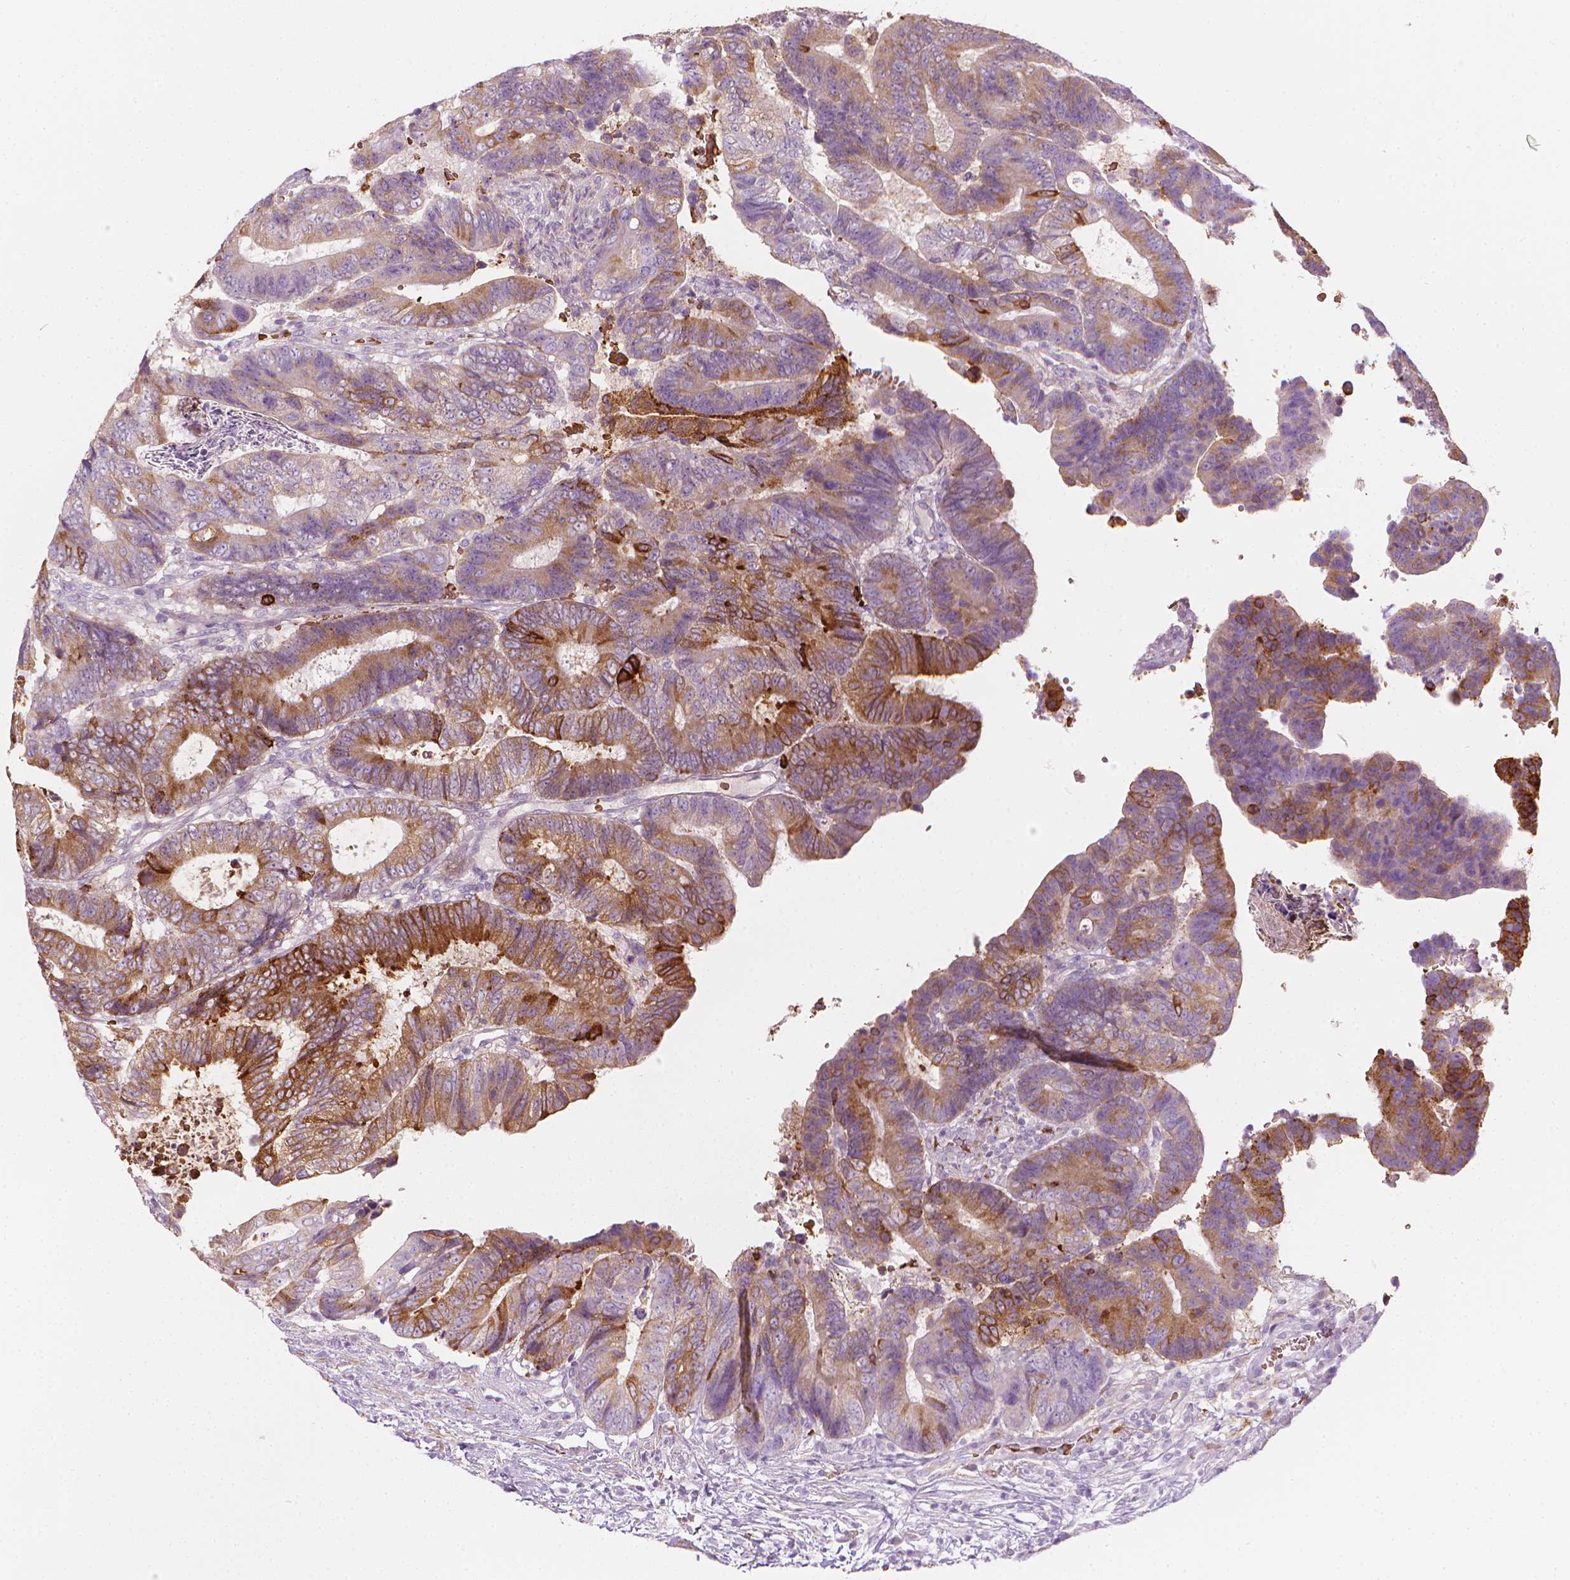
{"staining": {"intensity": "moderate", "quantity": "25%-75%", "location": "cytoplasmic/membranous"}, "tissue": "colorectal cancer", "cell_type": "Tumor cells", "image_type": "cancer", "snomed": [{"axis": "morphology", "description": "Adenocarcinoma, NOS"}, {"axis": "topography", "description": "Colon"}], "caption": "Immunohistochemical staining of human adenocarcinoma (colorectal) shows moderate cytoplasmic/membranous protein staining in approximately 25%-75% of tumor cells. (IHC, brightfield microscopy, high magnification).", "gene": "CES1", "patient": {"sex": "female", "age": 48}}